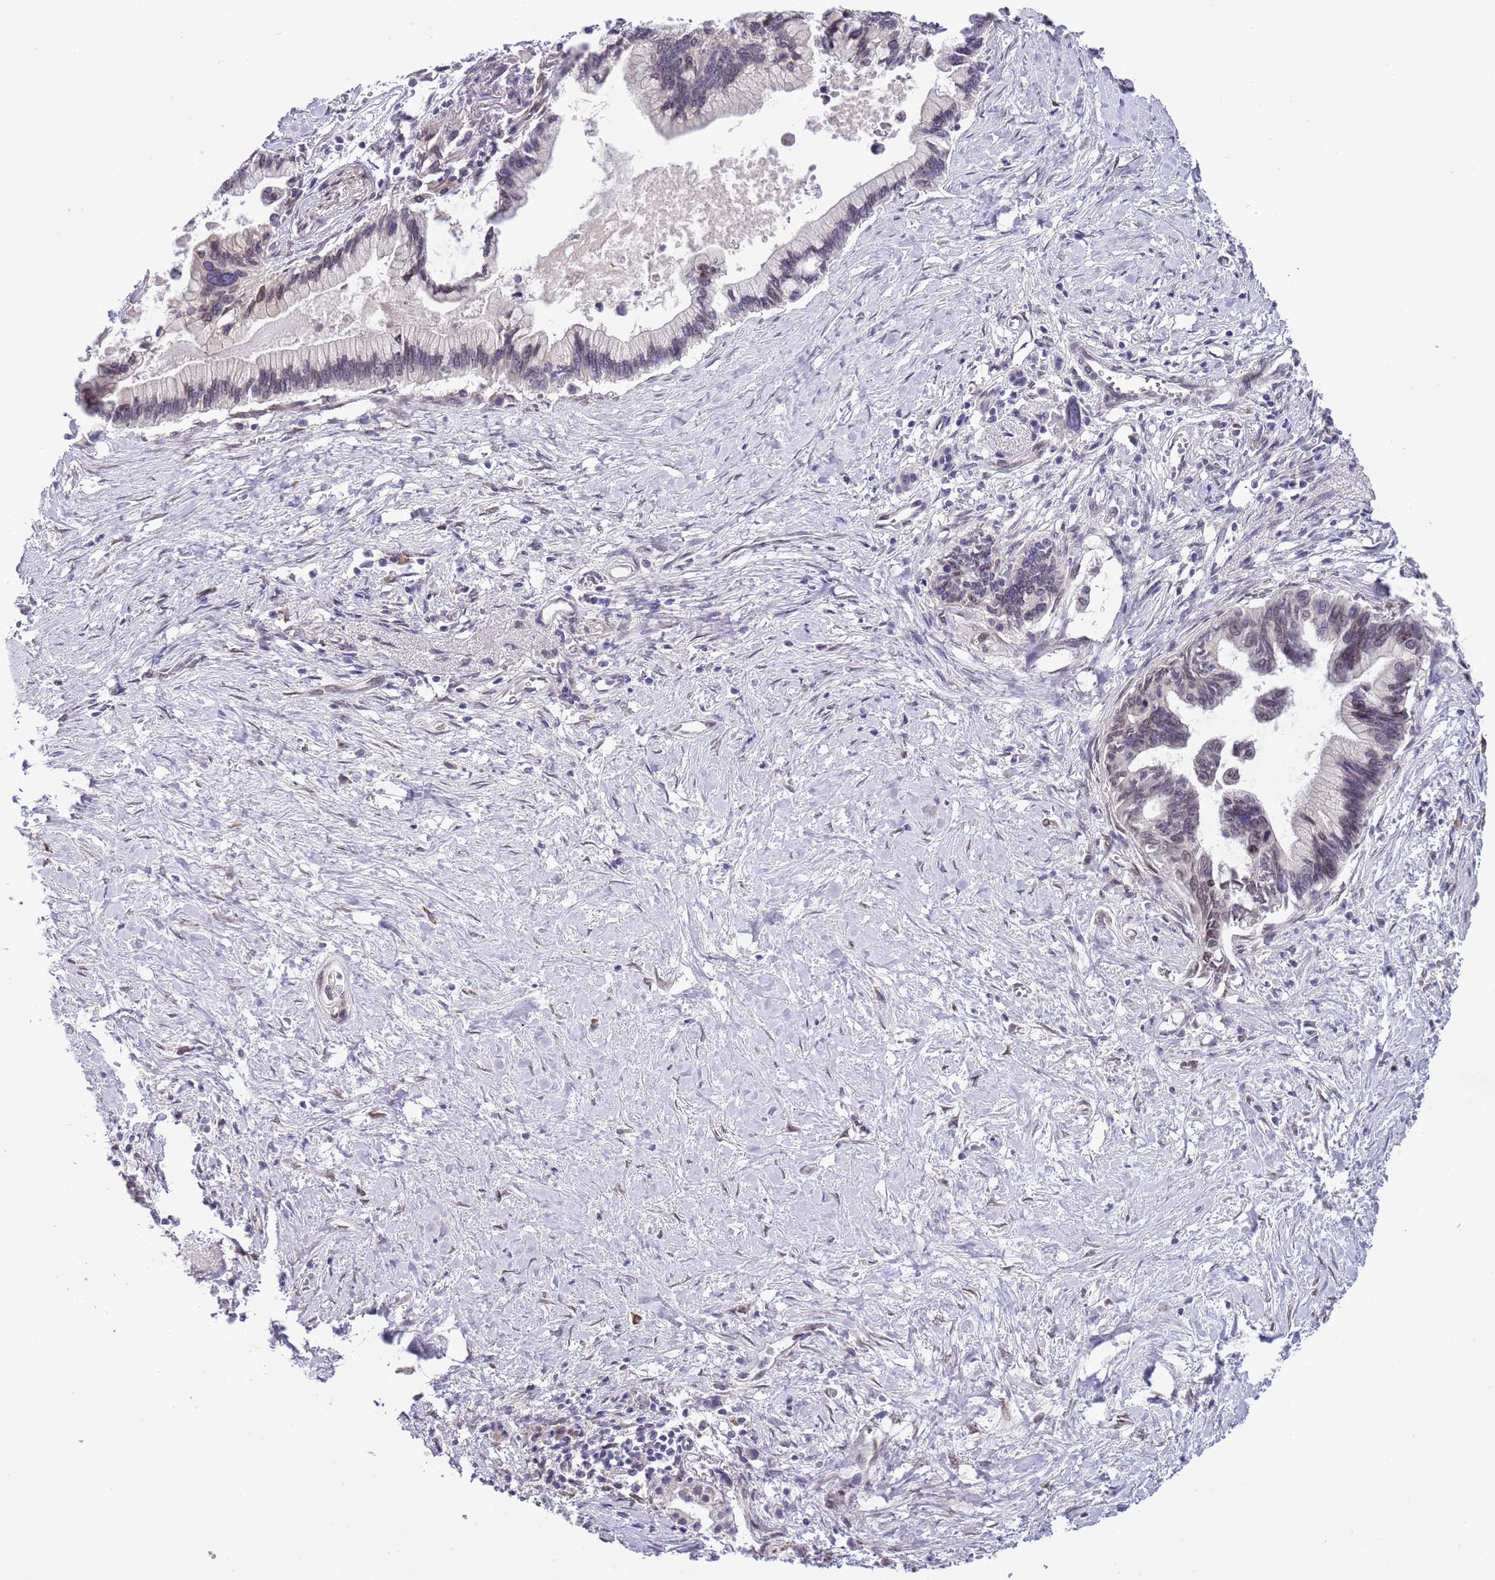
{"staining": {"intensity": "negative", "quantity": "none", "location": "none"}, "tissue": "pancreatic cancer", "cell_type": "Tumor cells", "image_type": "cancer", "snomed": [{"axis": "morphology", "description": "Adenocarcinoma, NOS"}, {"axis": "topography", "description": "Pancreas"}], "caption": "An immunohistochemistry (IHC) photomicrograph of pancreatic cancer (adenocarcinoma) is shown. There is no staining in tumor cells of pancreatic cancer (adenocarcinoma).", "gene": "ZNF665", "patient": {"sex": "female", "age": 83}}